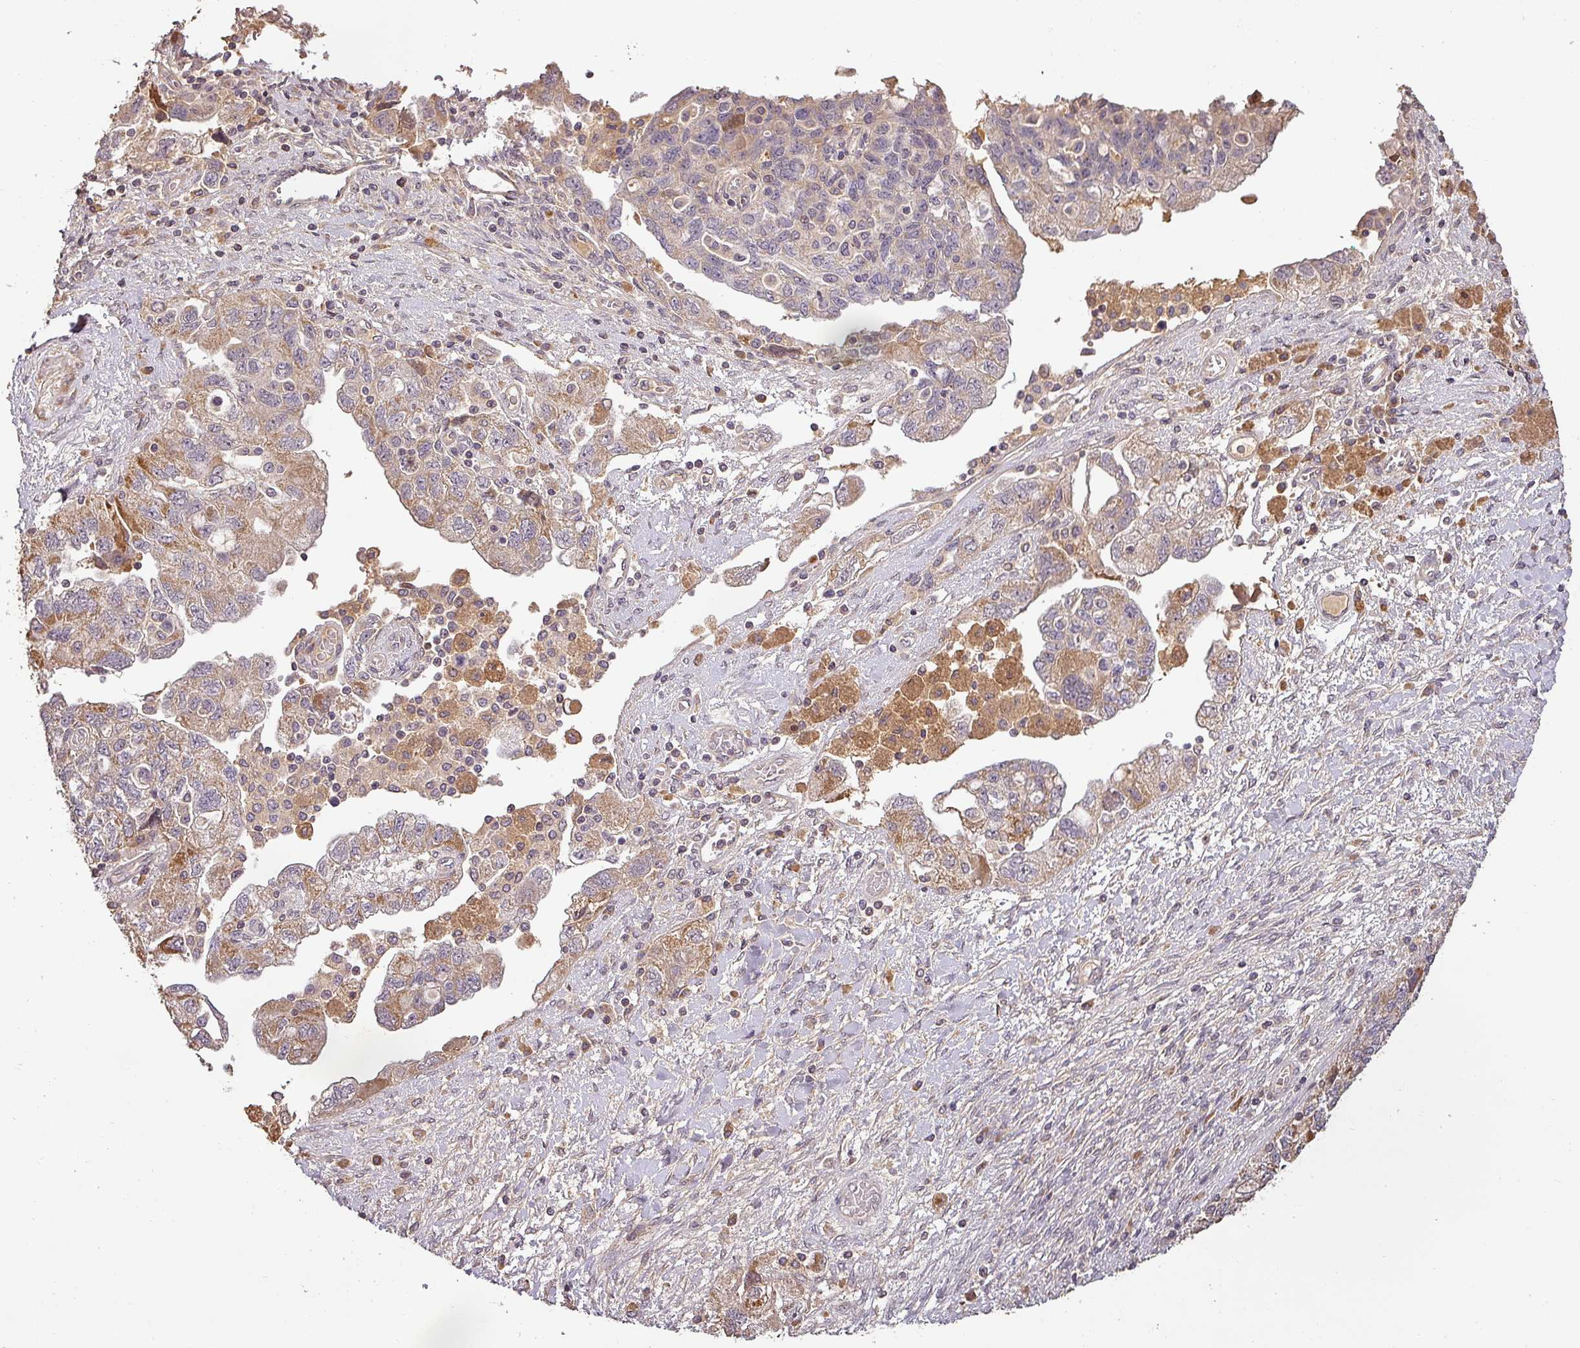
{"staining": {"intensity": "weak", "quantity": "25%-75%", "location": "cytoplasmic/membranous"}, "tissue": "ovarian cancer", "cell_type": "Tumor cells", "image_type": "cancer", "snomed": [{"axis": "morphology", "description": "Carcinoma, NOS"}, {"axis": "morphology", "description": "Cystadenocarcinoma, serous, NOS"}, {"axis": "topography", "description": "Ovary"}], "caption": "Ovarian cancer (serous cystadenocarcinoma) stained with a brown dye reveals weak cytoplasmic/membranous positive positivity in about 25%-75% of tumor cells.", "gene": "BPIFB3", "patient": {"sex": "female", "age": 69}}